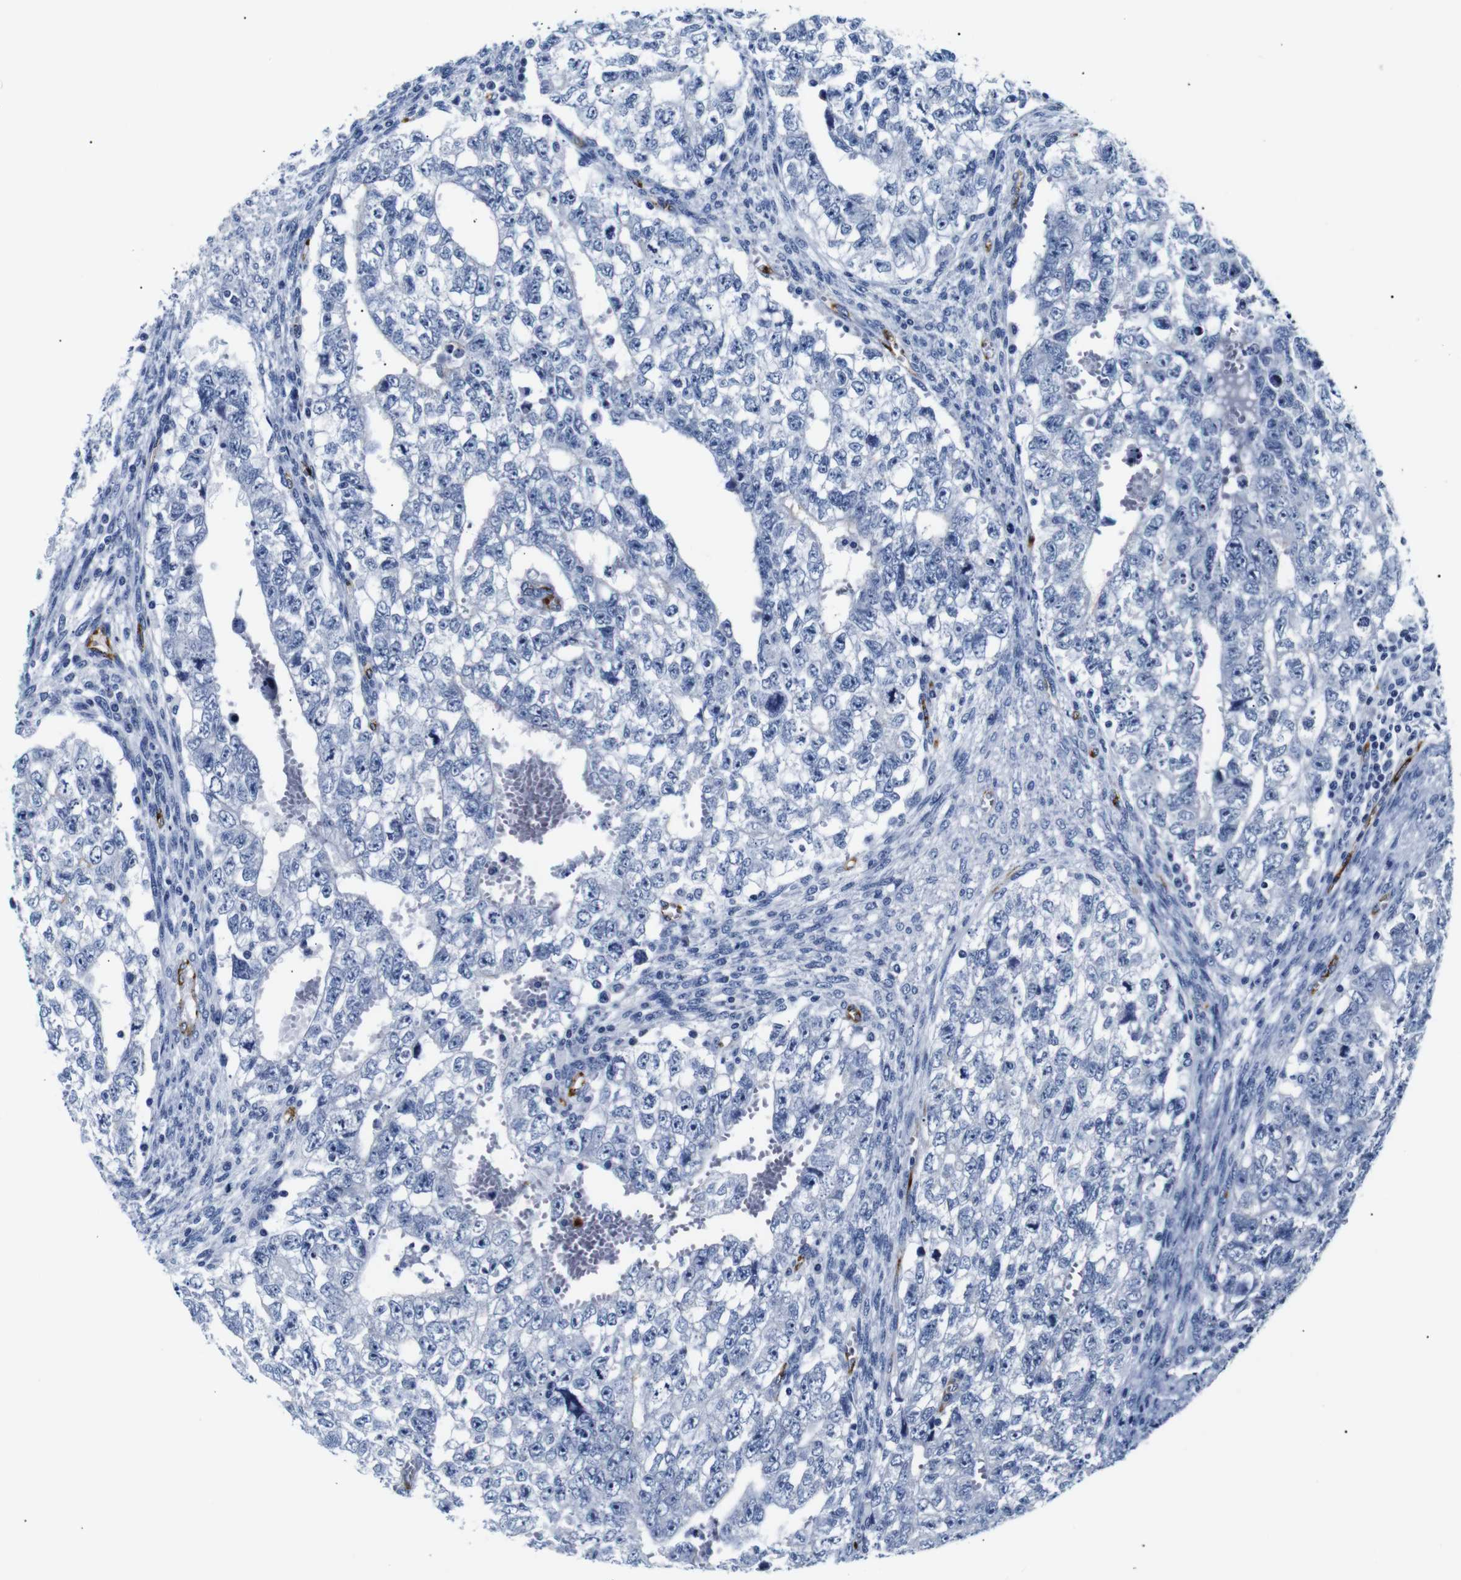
{"staining": {"intensity": "negative", "quantity": "none", "location": "none"}, "tissue": "testis cancer", "cell_type": "Tumor cells", "image_type": "cancer", "snomed": [{"axis": "morphology", "description": "Seminoma, NOS"}, {"axis": "morphology", "description": "Carcinoma, Embryonal, NOS"}, {"axis": "topography", "description": "Testis"}], "caption": "Tumor cells are negative for protein expression in human seminoma (testis).", "gene": "MUC4", "patient": {"sex": "male", "age": 38}}